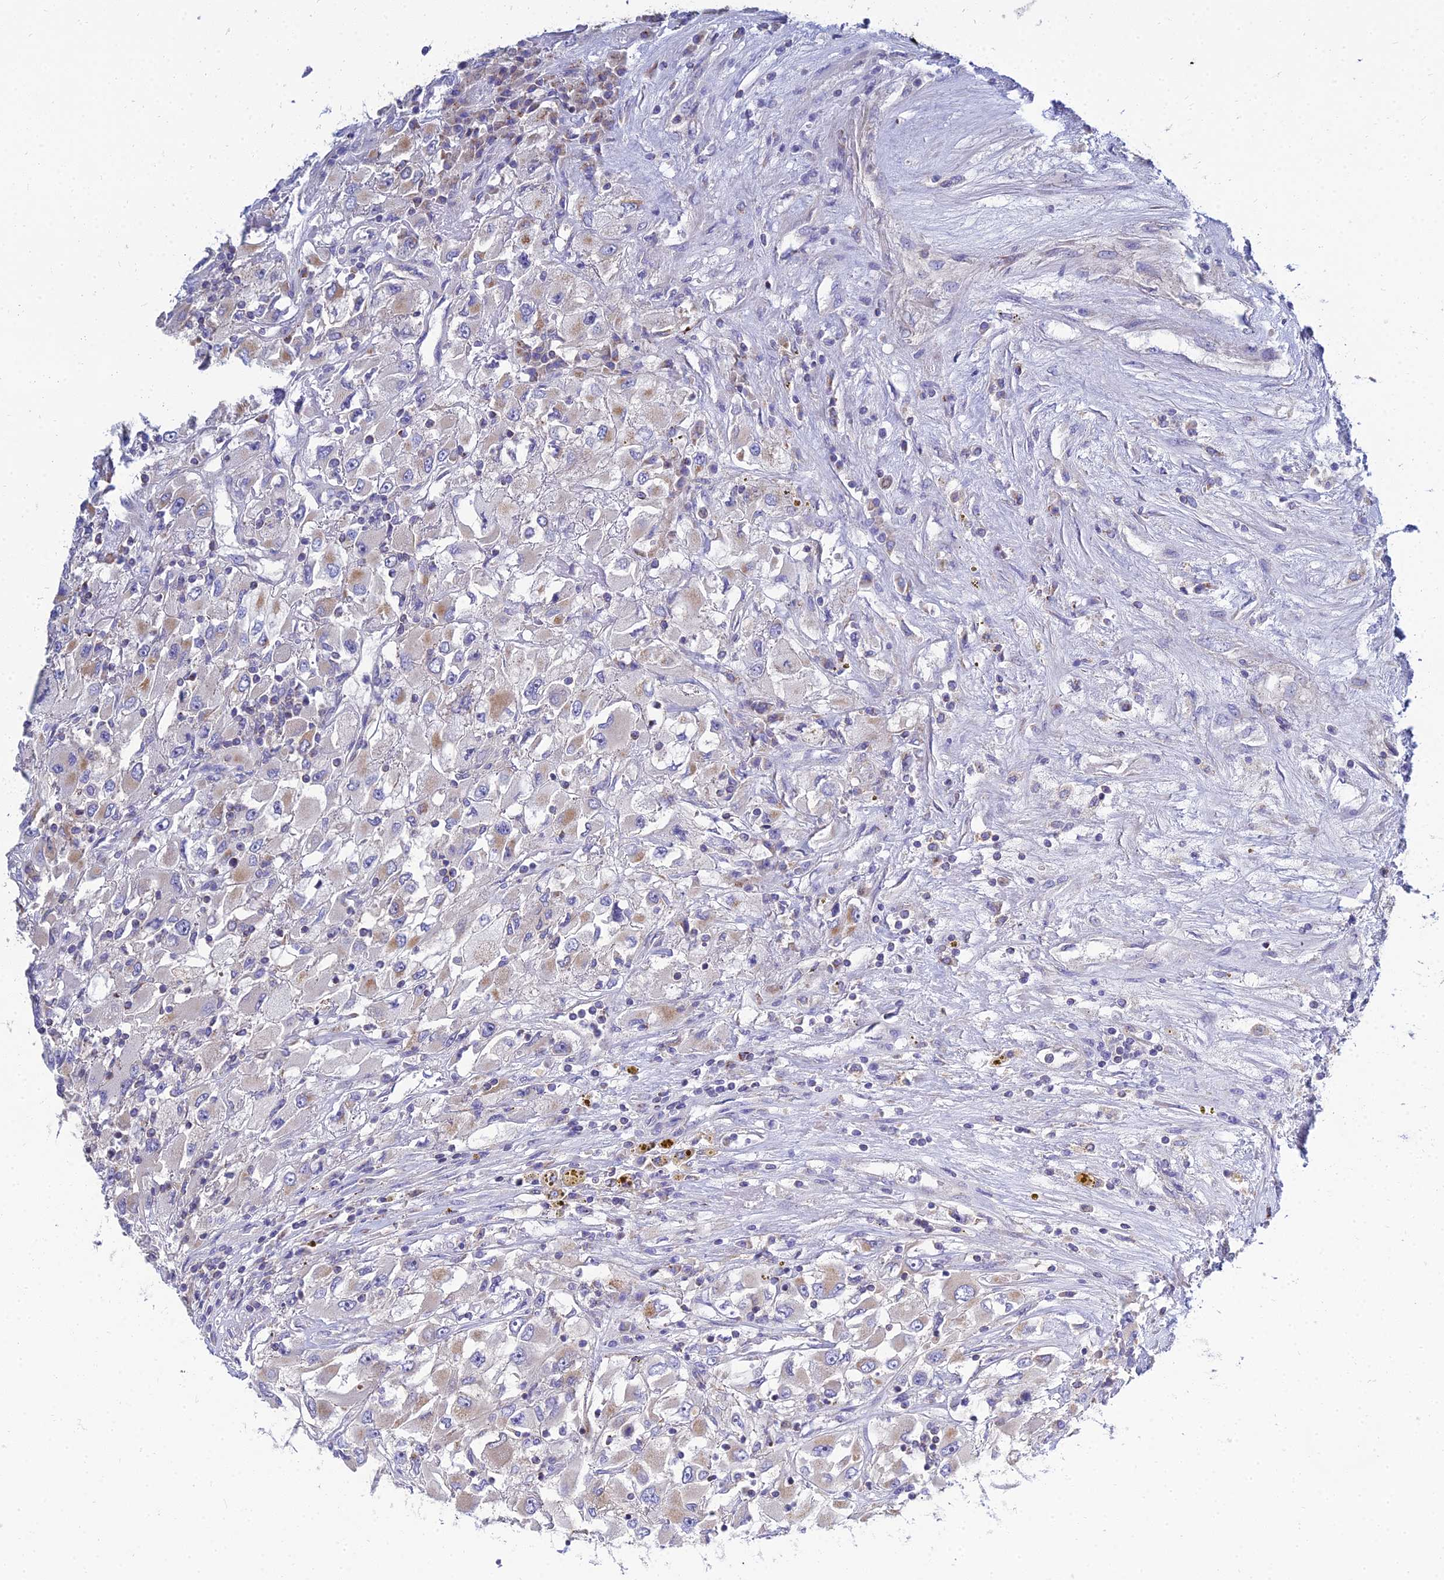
{"staining": {"intensity": "weak", "quantity": "25%-75%", "location": "cytoplasmic/membranous"}, "tissue": "renal cancer", "cell_type": "Tumor cells", "image_type": "cancer", "snomed": [{"axis": "morphology", "description": "Adenocarcinoma, NOS"}, {"axis": "topography", "description": "Kidney"}], "caption": "The immunohistochemical stain labels weak cytoplasmic/membranous staining in tumor cells of renal adenocarcinoma tissue.", "gene": "NPY", "patient": {"sex": "female", "age": 52}}